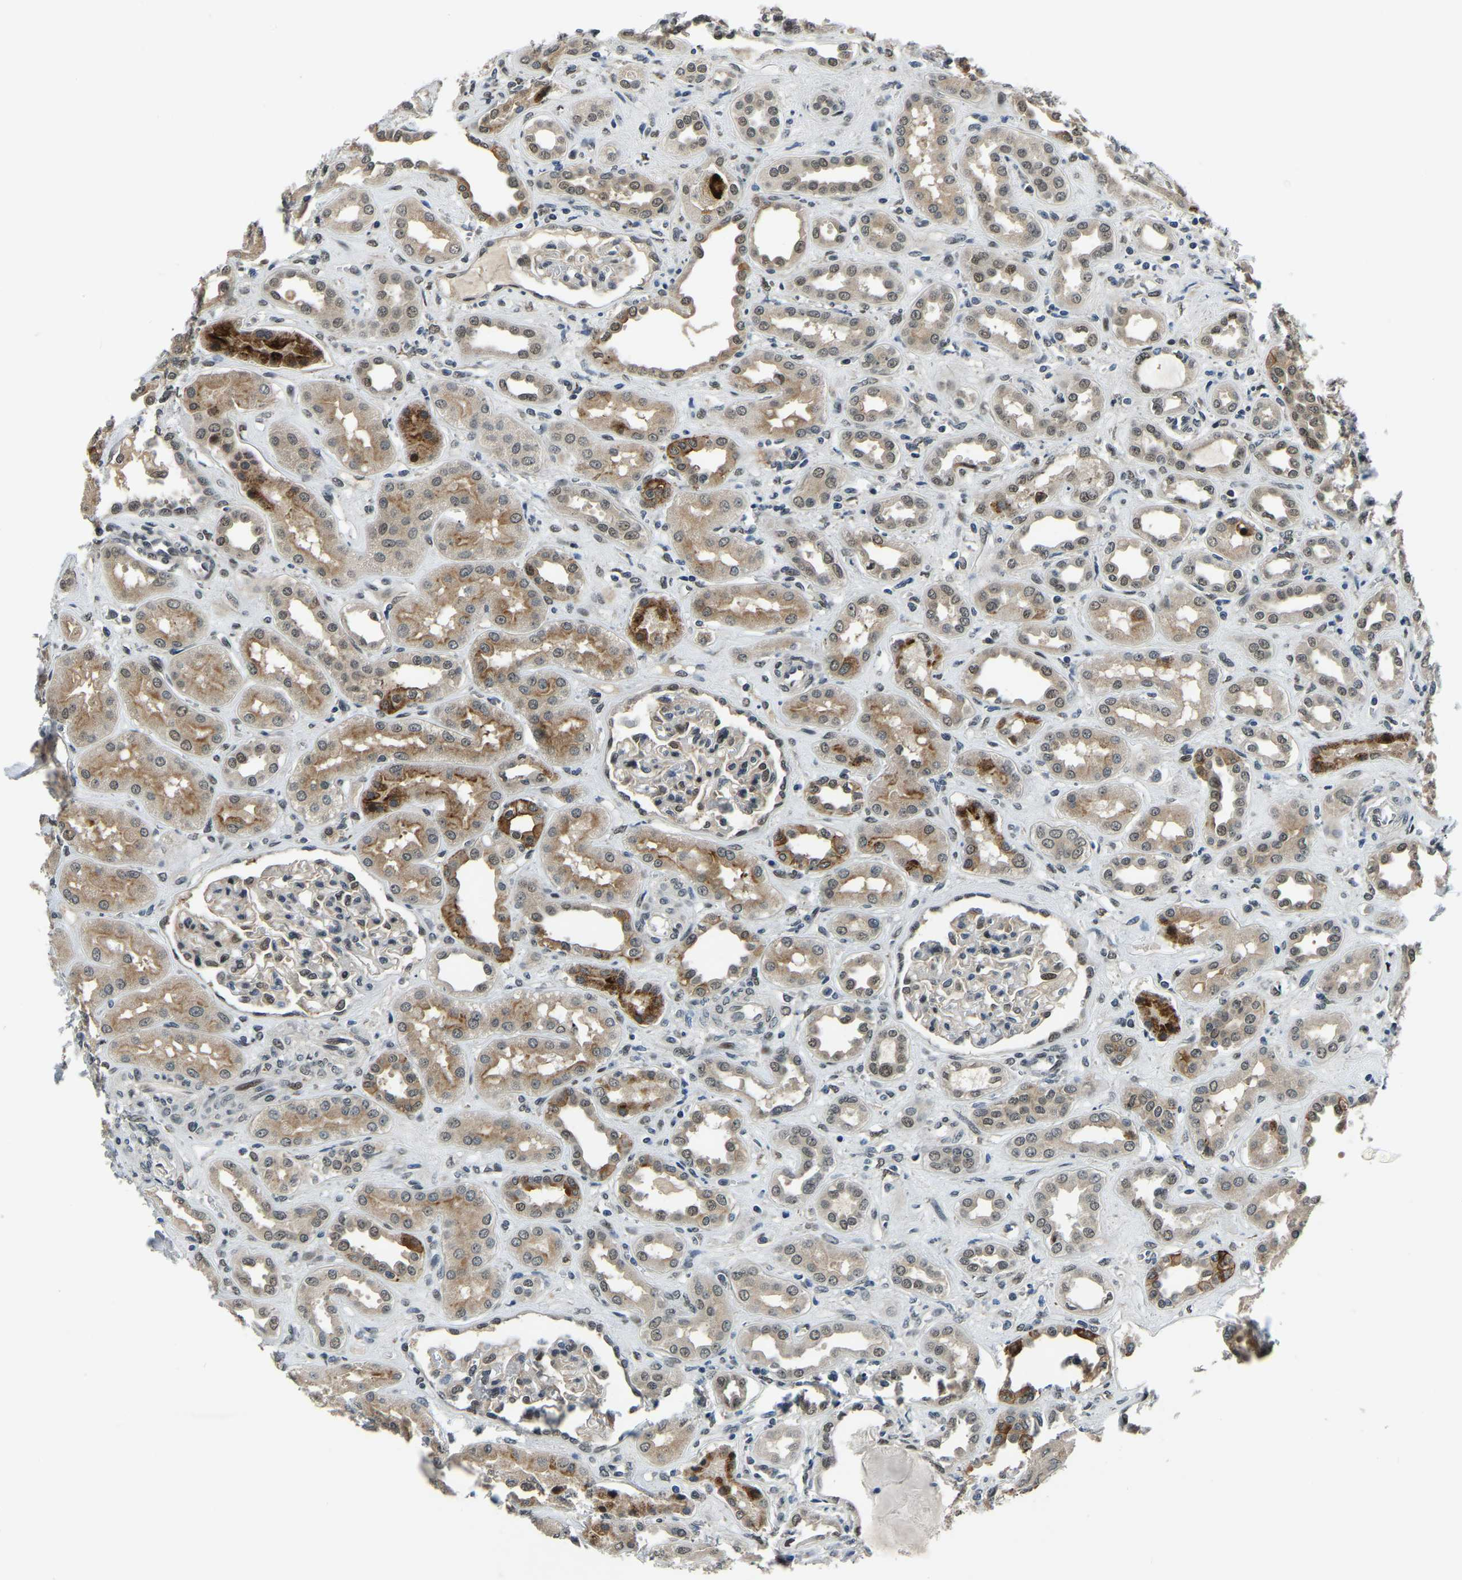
{"staining": {"intensity": "moderate", "quantity": "25%-75%", "location": "nuclear"}, "tissue": "kidney", "cell_type": "Cells in glomeruli", "image_type": "normal", "snomed": [{"axis": "morphology", "description": "Normal tissue, NOS"}, {"axis": "topography", "description": "Kidney"}], "caption": "Brown immunohistochemical staining in unremarkable kidney reveals moderate nuclear staining in approximately 25%-75% of cells in glomeruli.", "gene": "ING2", "patient": {"sex": "male", "age": 59}}